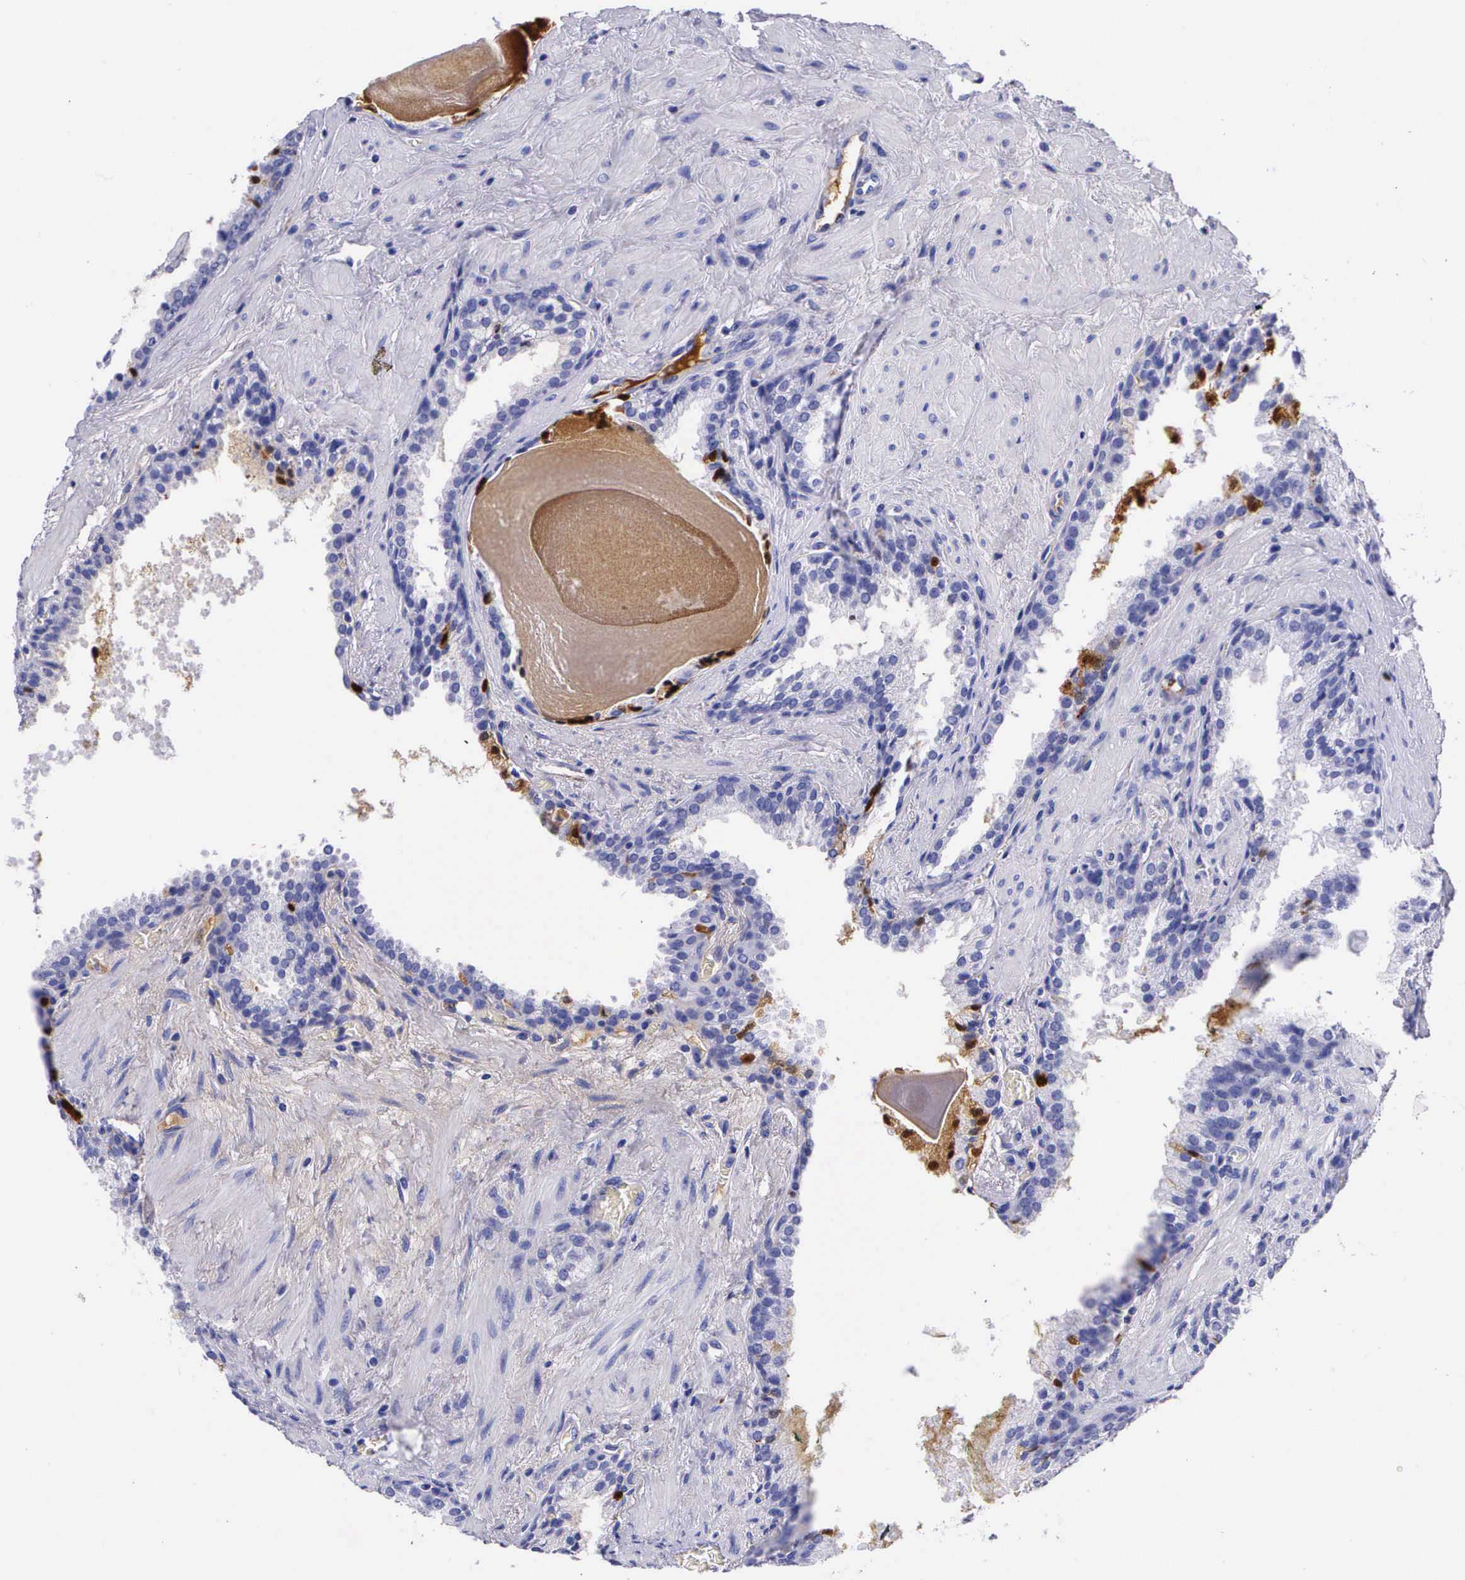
{"staining": {"intensity": "negative", "quantity": "none", "location": "none"}, "tissue": "prostate cancer", "cell_type": "Tumor cells", "image_type": "cancer", "snomed": [{"axis": "morphology", "description": "Adenocarcinoma, Medium grade"}, {"axis": "topography", "description": "Prostate"}], "caption": "Image shows no protein staining in tumor cells of prostate cancer tissue.", "gene": "PLG", "patient": {"sex": "male", "age": 70}}